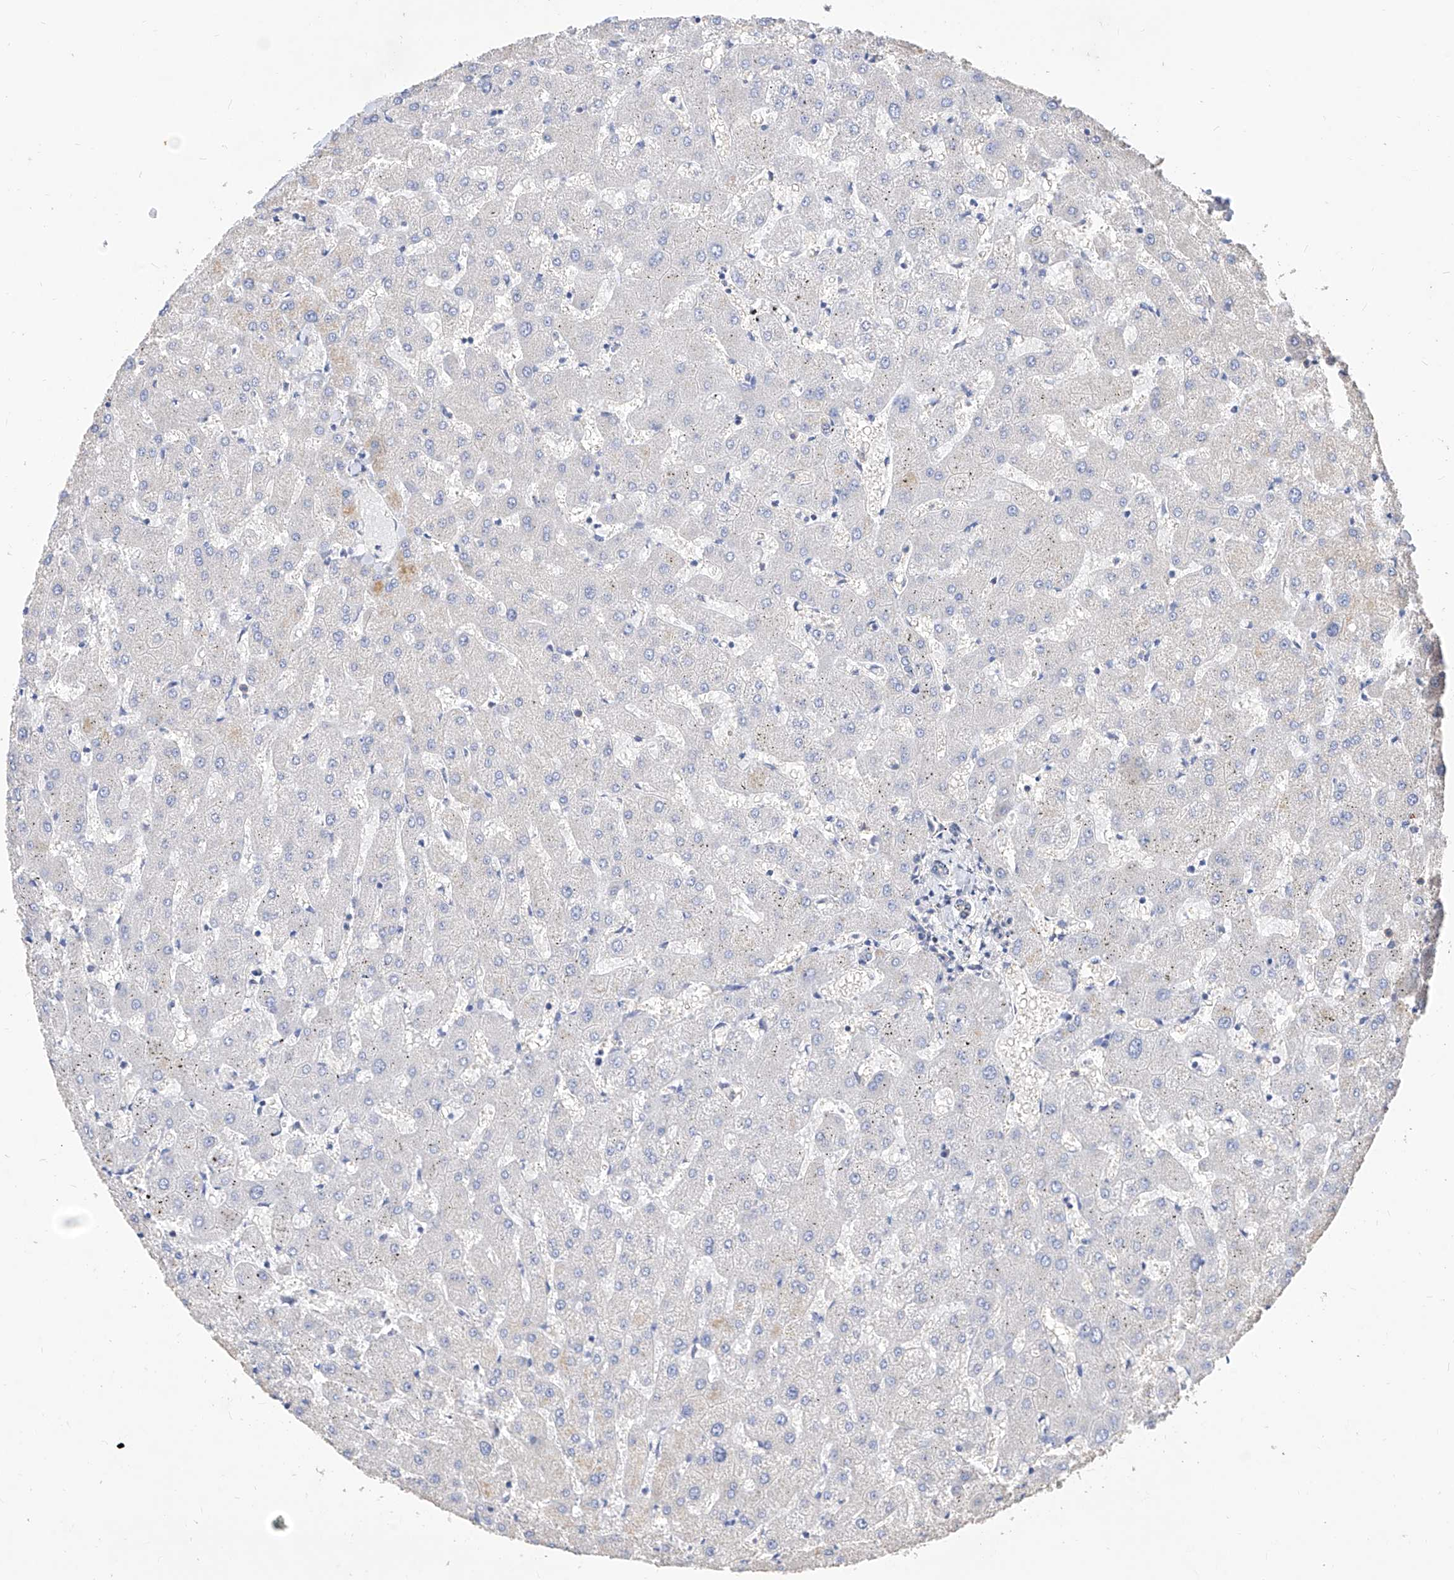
{"staining": {"intensity": "negative", "quantity": "none", "location": "none"}, "tissue": "liver", "cell_type": "Cholangiocytes", "image_type": "normal", "snomed": [{"axis": "morphology", "description": "Normal tissue, NOS"}, {"axis": "topography", "description": "Liver"}], "caption": "This is a photomicrograph of immunohistochemistry staining of benign liver, which shows no positivity in cholangiocytes. The staining was performed using DAB (3,3'-diaminobenzidine) to visualize the protein expression in brown, while the nuclei were stained in blue with hematoxylin (Magnification: 20x).", "gene": "SCGB2A1", "patient": {"sex": "female", "age": 63}}